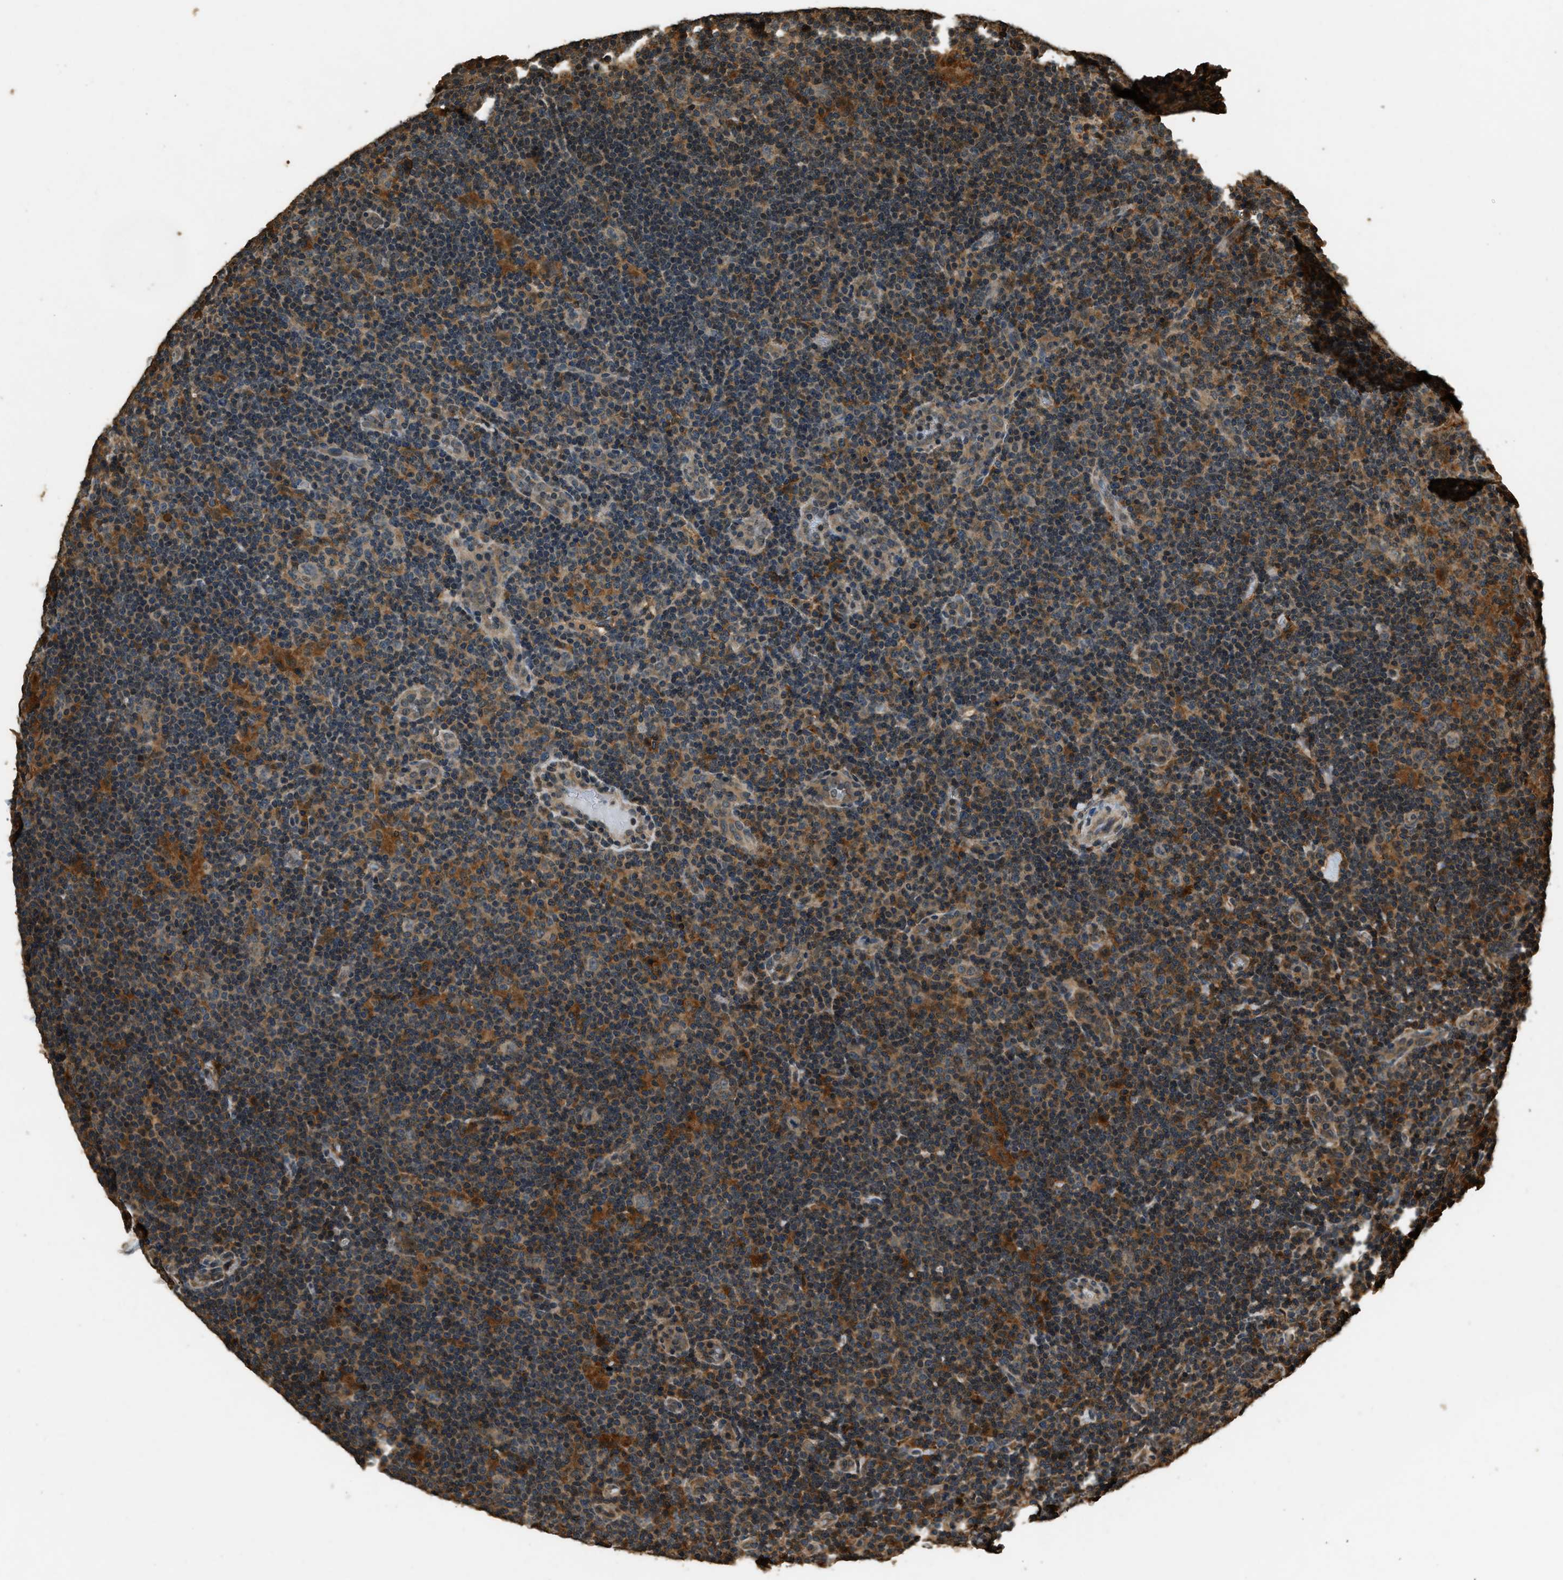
{"staining": {"intensity": "weak", "quantity": "<25%", "location": "cytoplasmic/membranous"}, "tissue": "lymphoma", "cell_type": "Tumor cells", "image_type": "cancer", "snomed": [{"axis": "morphology", "description": "Hodgkin's disease, NOS"}, {"axis": "topography", "description": "Lymph node"}], "caption": "An immunohistochemistry (IHC) photomicrograph of lymphoma is shown. There is no staining in tumor cells of lymphoma.", "gene": "RAP2A", "patient": {"sex": "female", "age": 57}}